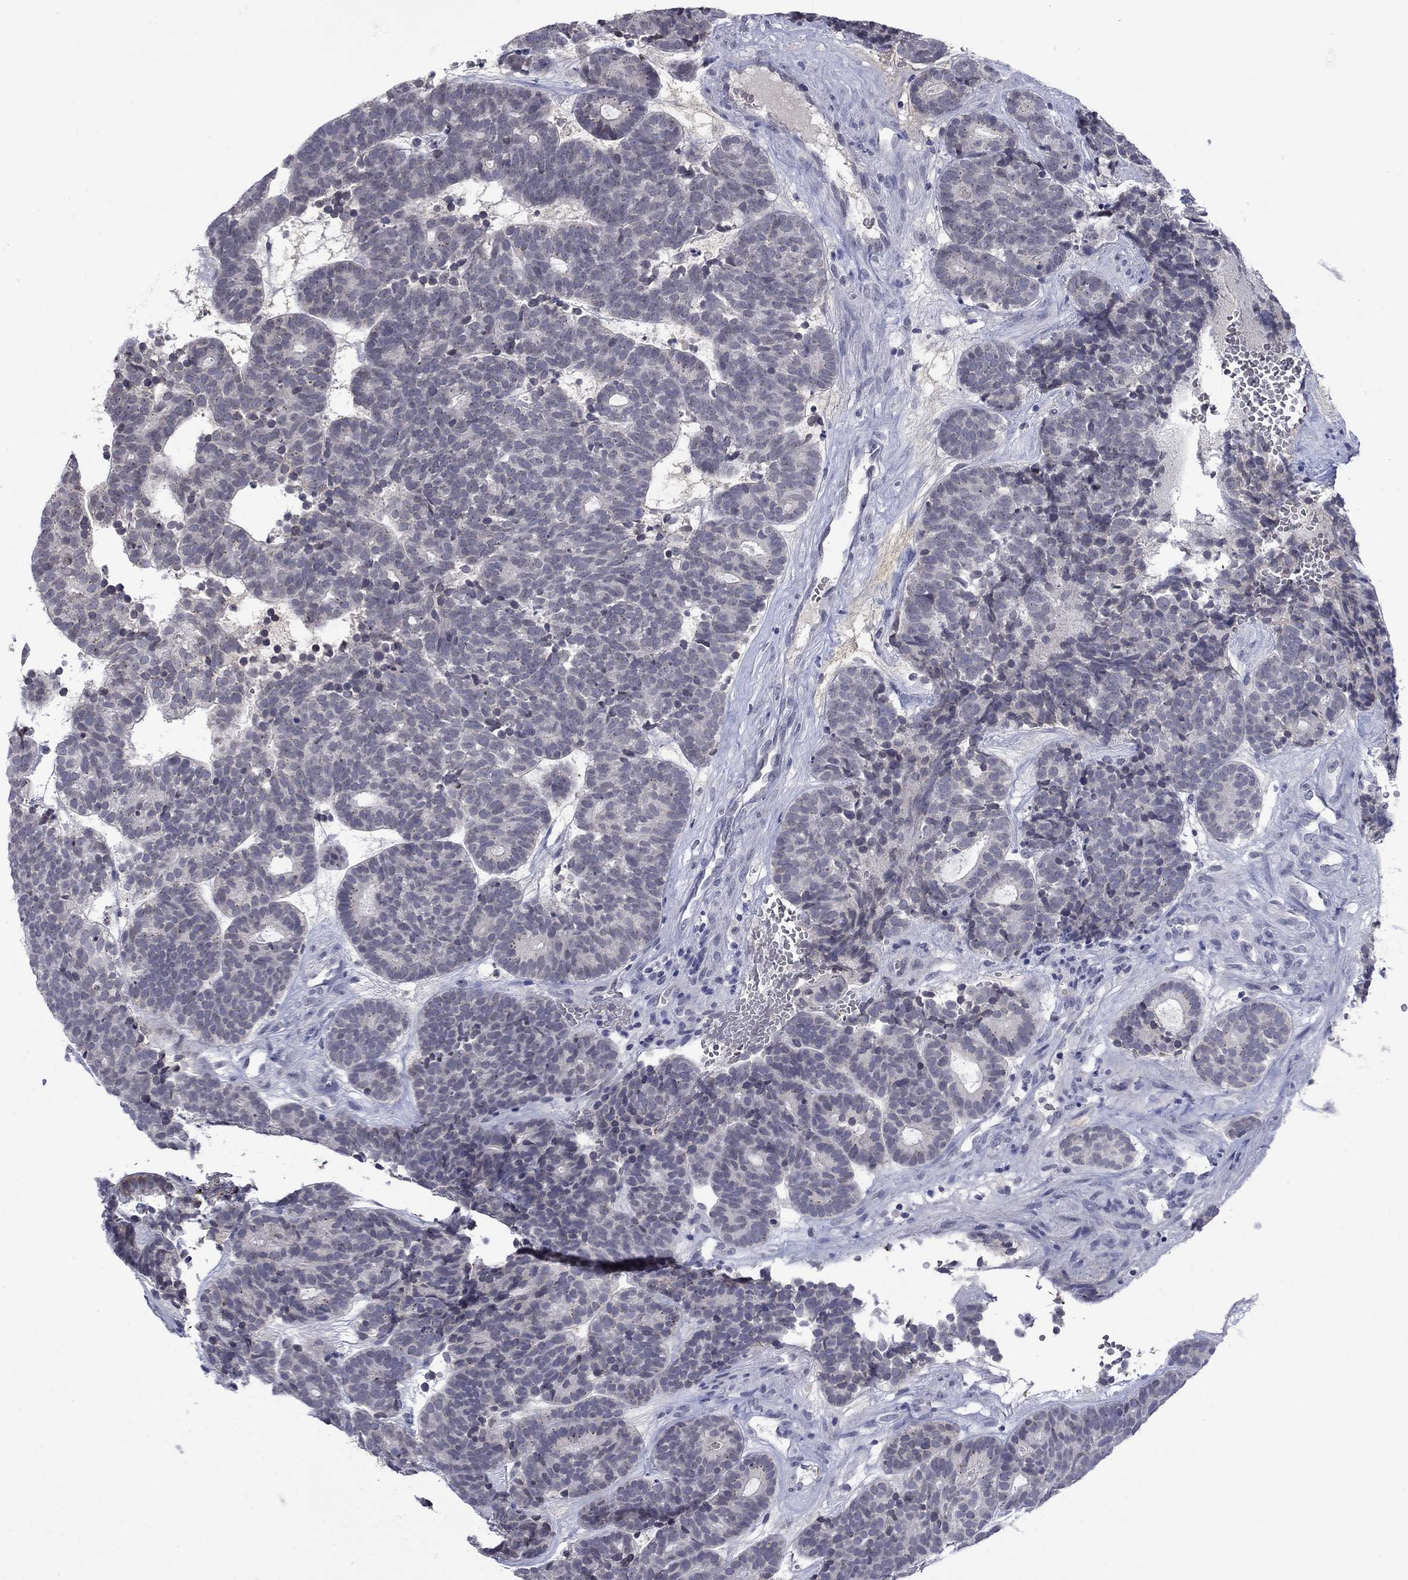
{"staining": {"intensity": "negative", "quantity": "none", "location": "none"}, "tissue": "head and neck cancer", "cell_type": "Tumor cells", "image_type": "cancer", "snomed": [{"axis": "morphology", "description": "Adenocarcinoma, NOS"}, {"axis": "topography", "description": "Head-Neck"}], "caption": "Head and neck cancer stained for a protein using immunohistochemistry shows no expression tumor cells.", "gene": "NSMF", "patient": {"sex": "female", "age": 81}}